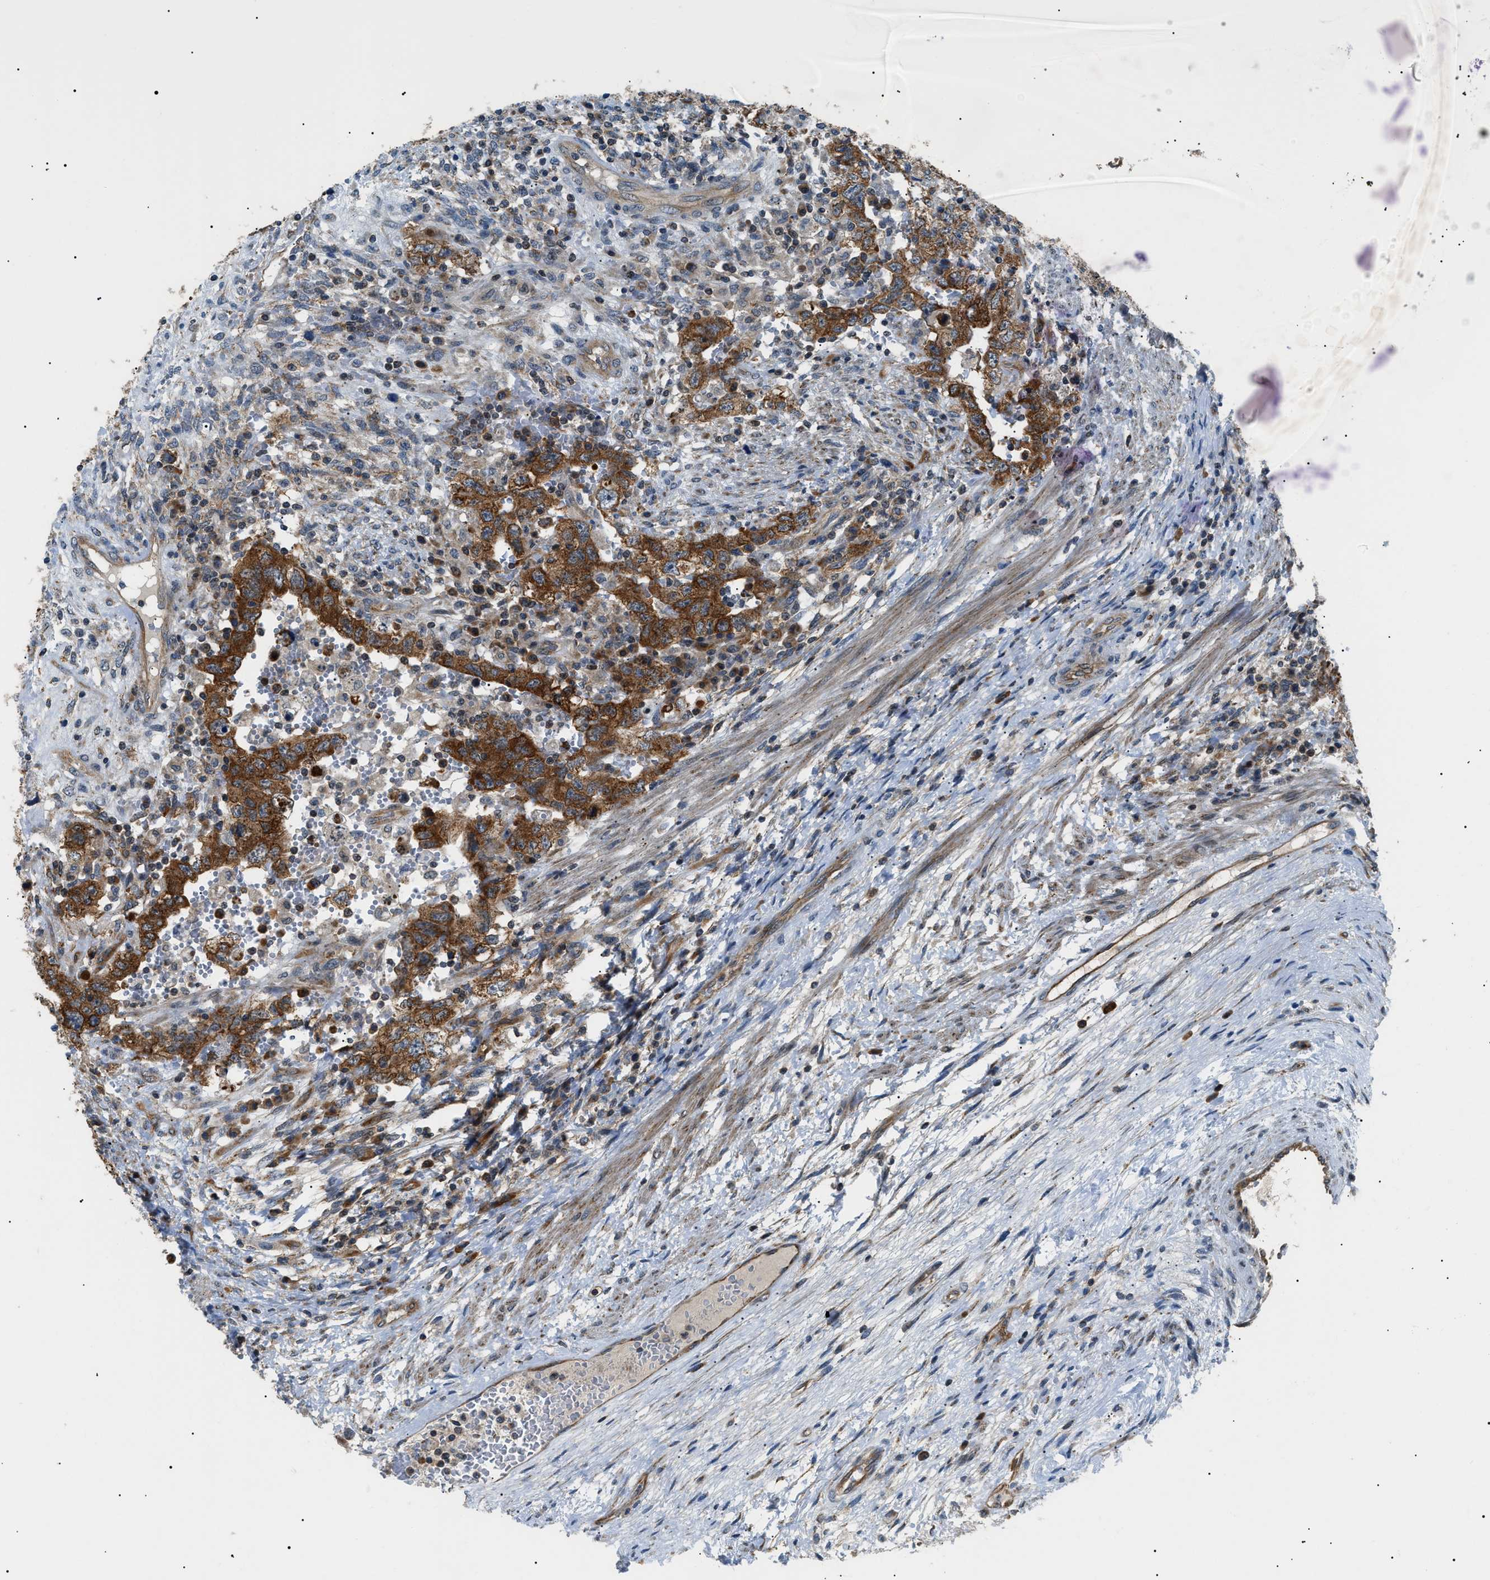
{"staining": {"intensity": "strong", "quantity": ">75%", "location": "cytoplasmic/membranous"}, "tissue": "testis cancer", "cell_type": "Tumor cells", "image_type": "cancer", "snomed": [{"axis": "morphology", "description": "Carcinoma, Embryonal, NOS"}, {"axis": "topography", "description": "Testis"}], "caption": "IHC image of neoplastic tissue: human testis embryonal carcinoma stained using IHC reveals high levels of strong protein expression localized specifically in the cytoplasmic/membranous of tumor cells, appearing as a cytoplasmic/membranous brown color.", "gene": "SRPK1", "patient": {"sex": "male", "age": 26}}